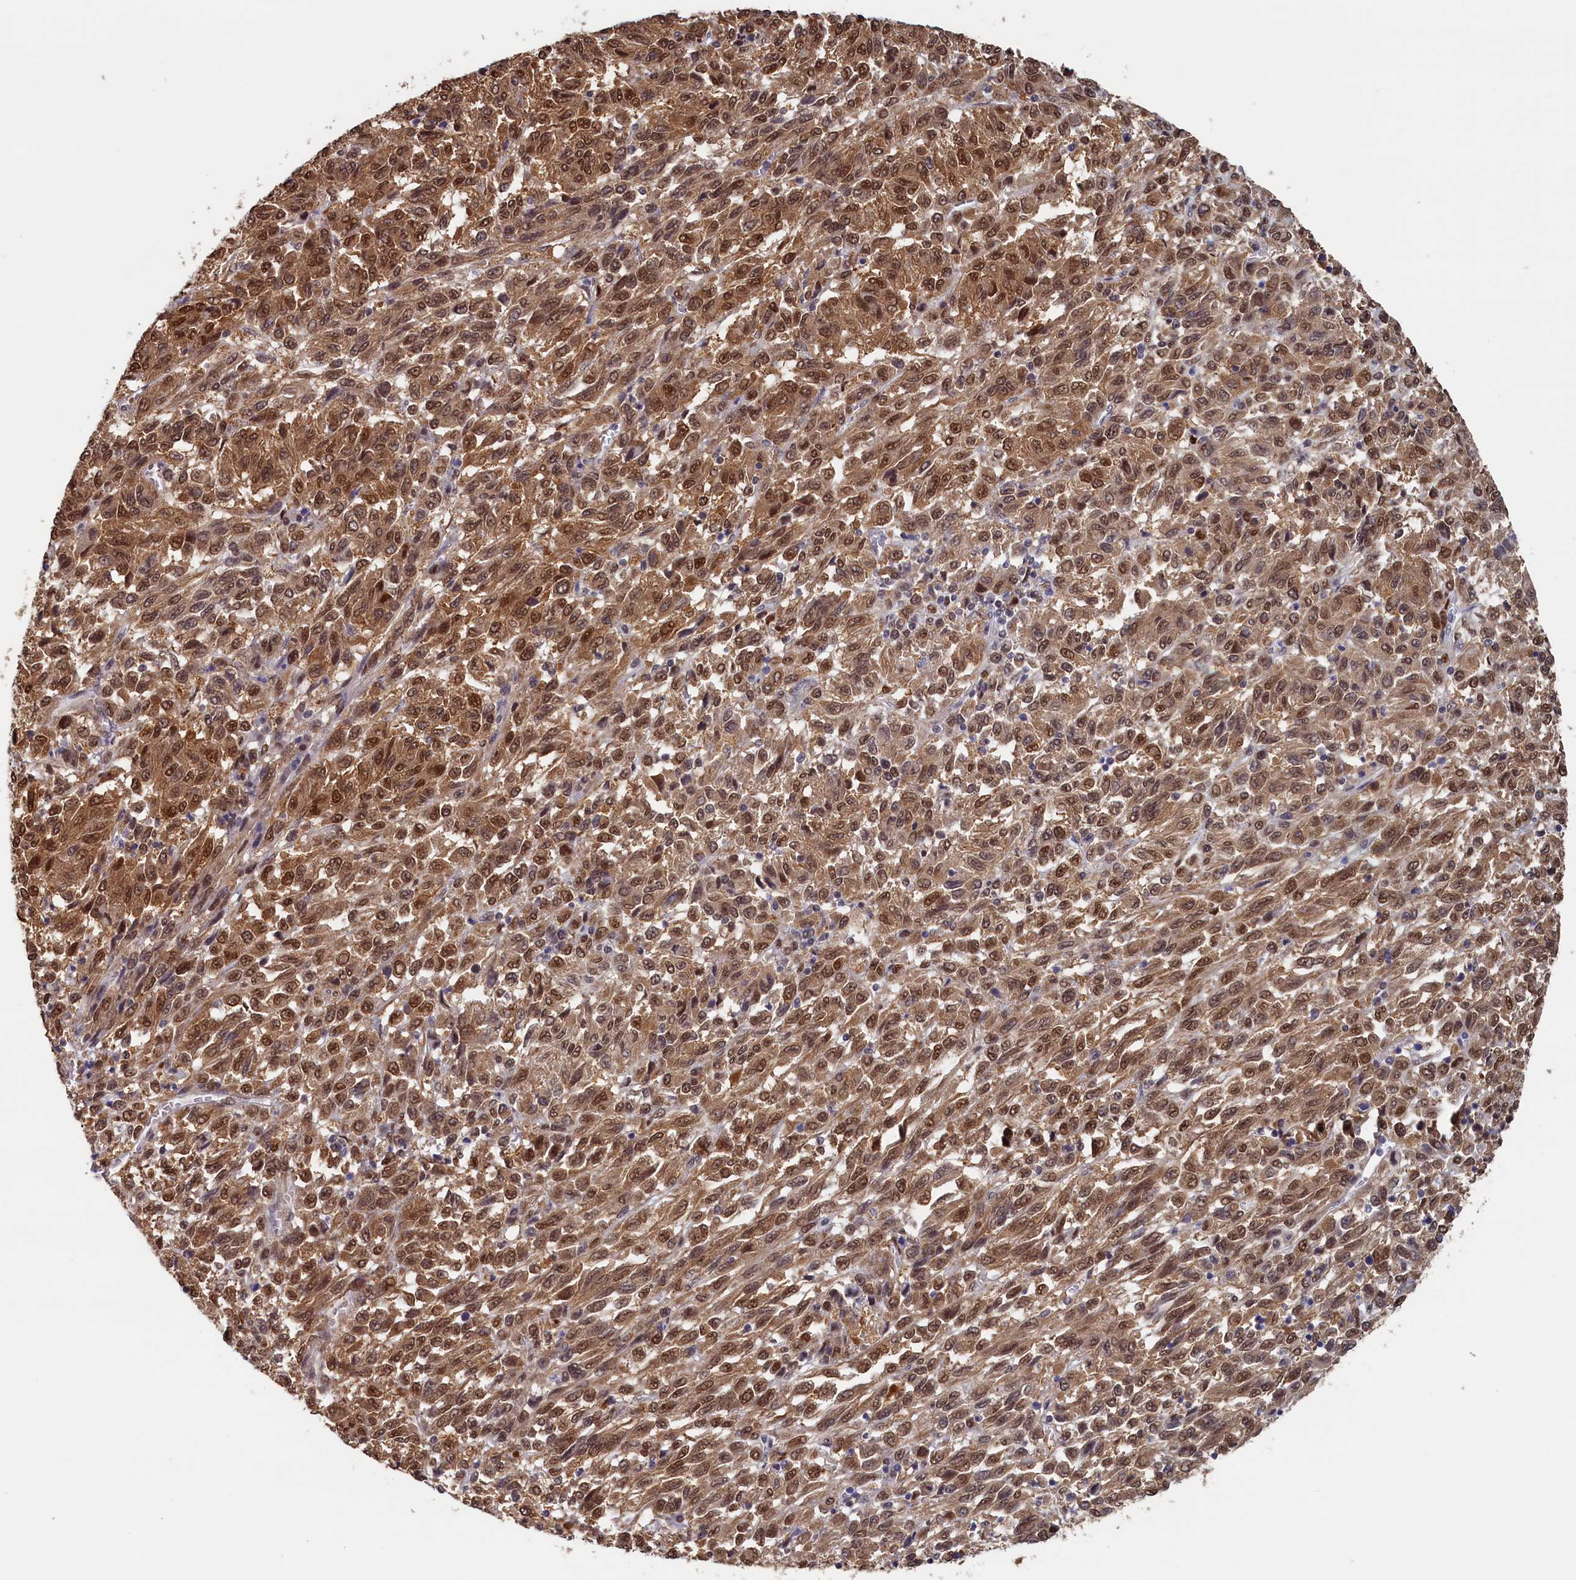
{"staining": {"intensity": "moderate", "quantity": ">75%", "location": "cytoplasmic/membranous,nuclear"}, "tissue": "melanoma", "cell_type": "Tumor cells", "image_type": "cancer", "snomed": [{"axis": "morphology", "description": "Malignant melanoma, Metastatic site"}, {"axis": "topography", "description": "Lung"}], "caption": "Tumor cells reveal moderate cytoplasmic/membranous and nuclear positivity in about >75% of cells in malignant melanoma (metastatic site).", "gene": "AHCY", "patient": {"sex": "male", "age": 64}}